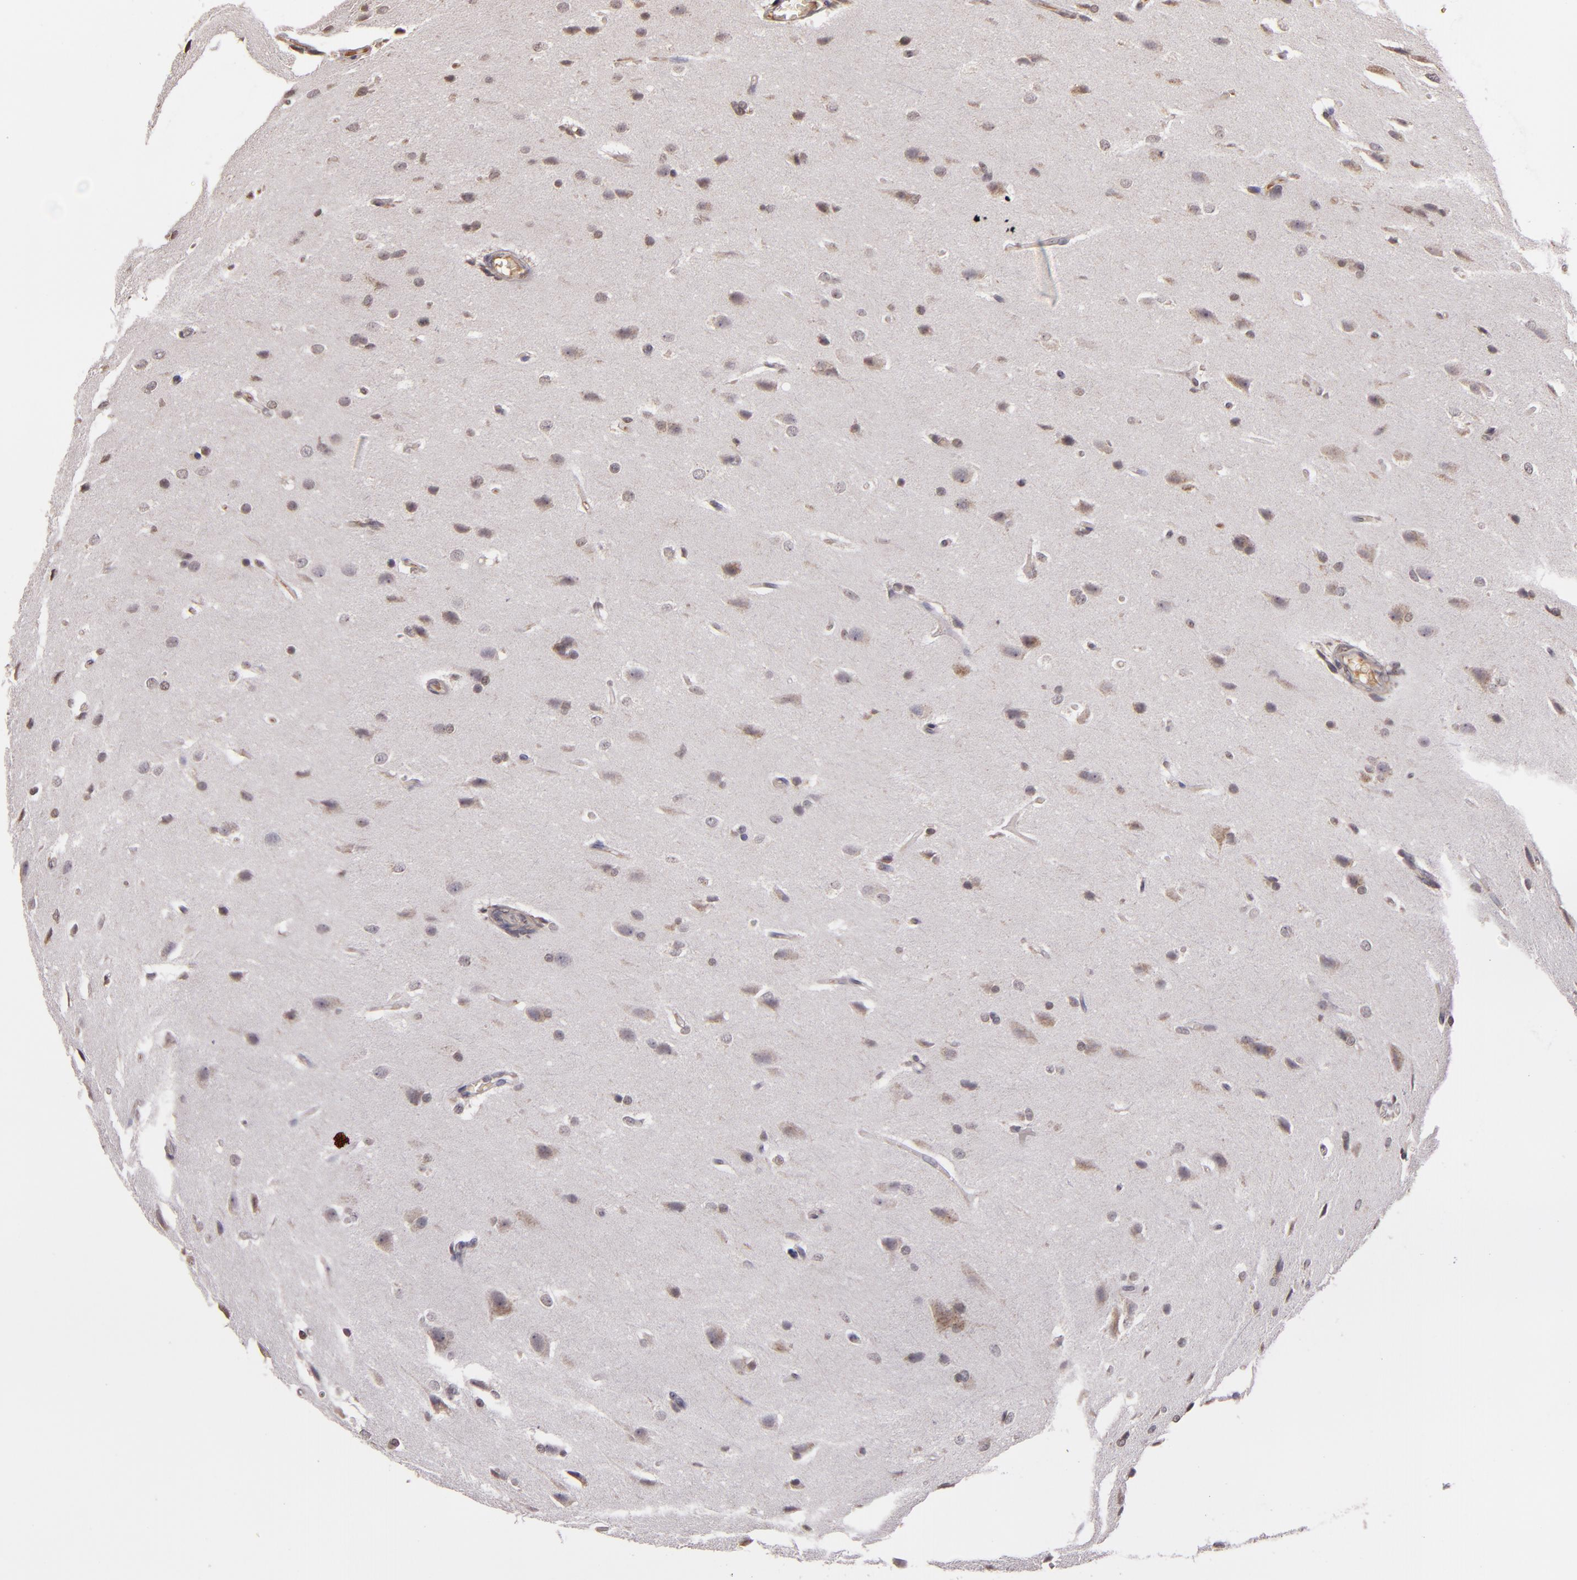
{"staining": {"intensity": "weak", "quantity": "<25%", "location": "cytoplasmic/membranous"}, "tissue": "glioma", "cell_type": "Tumor cells", "image_type": "cancer", "snomed": [{"axis": "morphology", "description": "Glioma, malignant, High grade"}, {"axis": "topography", "description": "Brain"}], "caption": "An immunohistochemistry micrograph of malignant glioma (high-grade) is shown. There is no staining in tumor cells of malignant glioma (high-grade). Nuclei are stained in blue.", "gene": "ABL1", "patient": {"sex": "male", "age": 68}}